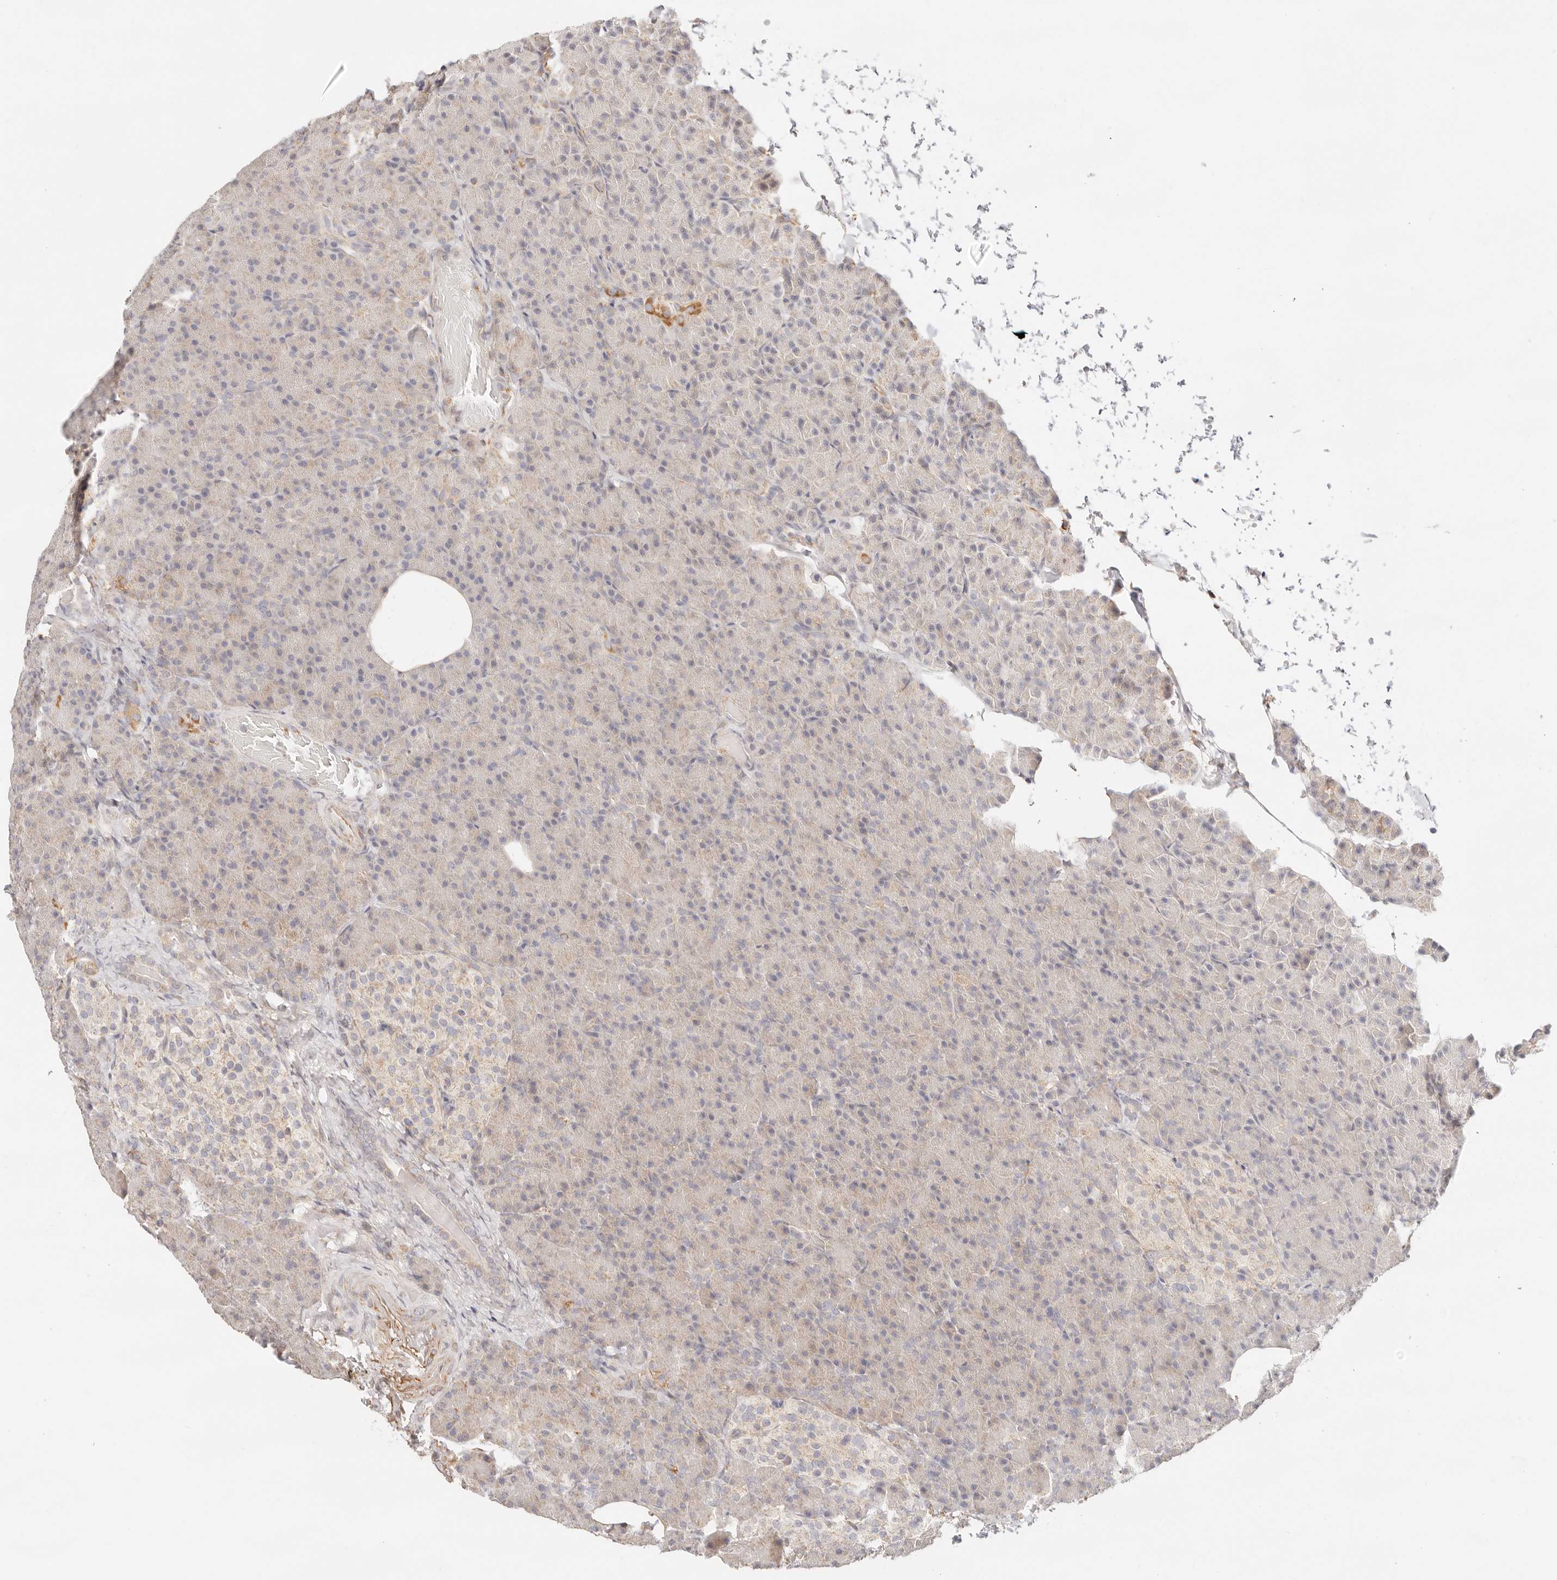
{"staining": {"intensity": "moderate", "quantity": "<25%", "location": "cytoplasmic/membranous"}, "tissue": "pancreas", "cell_type": "Exocrine glandular cells", "image_type": "normal", "snomed": [{"axis": "morphology", "description": "Normal tissue, NOS"}, {"axis": "topography", "description": "Pancreas"}], "caption": "IHC photomicrograph of normal pancreas: human pancreas stained using IHC demonstrates low levels of moderate protein expression localized specifically in the cytoplasmic/membranous of exocrine glandular cells, appearing as a cytoplasmic/membranous brown color.", "gene": "ZC3H11A", "patient": {"sex": "female", "age": 43}}